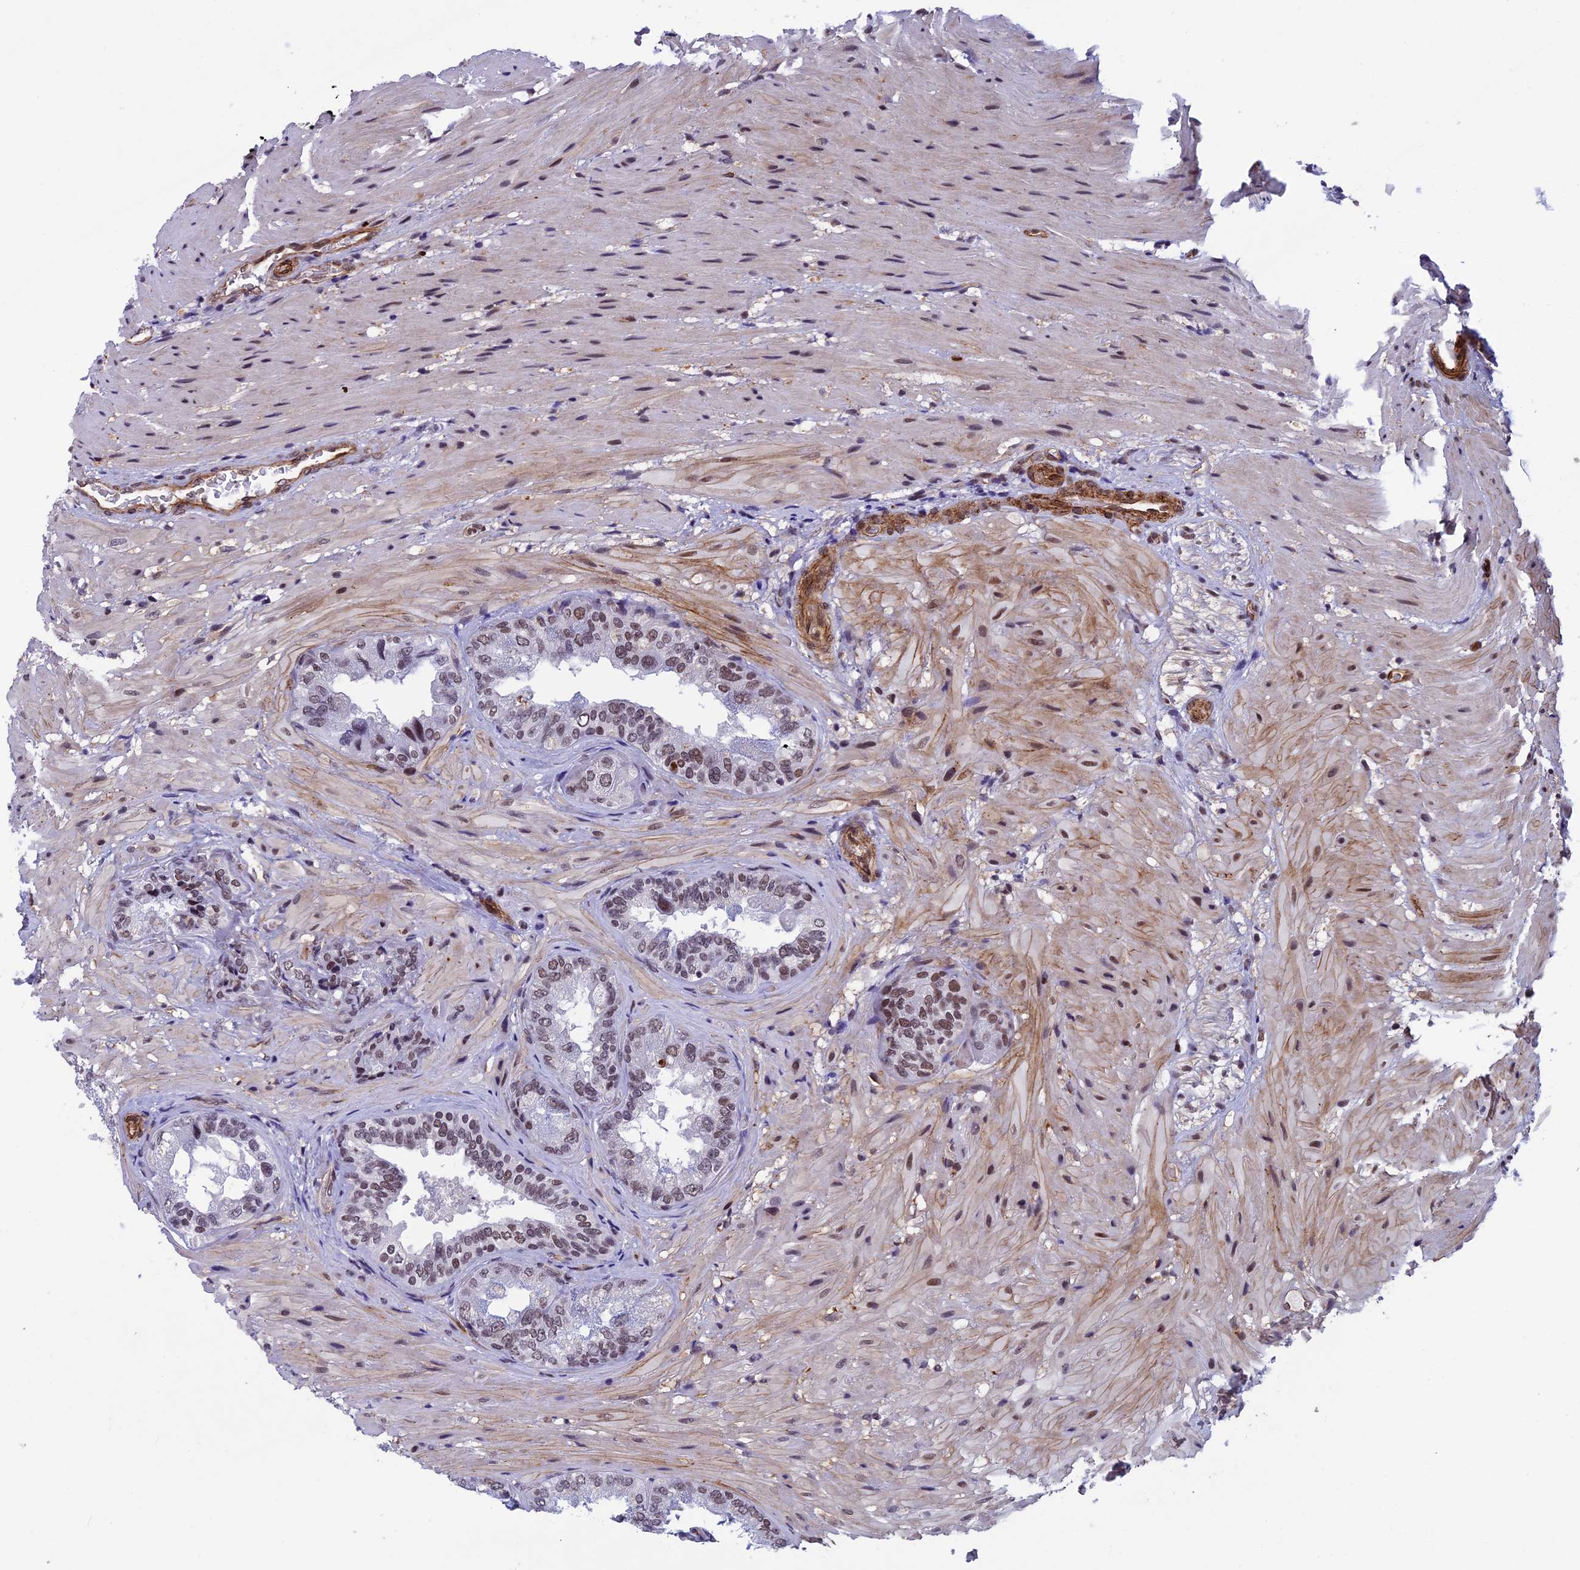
{"staining": {"intensity": "moderate", "quantity": ">75%", "location": "nuclear"}, "tissue": "seminal vesicle", "cell_type": "Glandular cells", "image_type": "normal", "snomed": [{"axis": "morphology", "description": "Normal tissue, NOS"}, {"axis": "topography", "description": "Seminal veicle"}, {"axis": "topography", "description": "Peripheral nerve tissue"}], "caption": "Brown immunohistochemical staining in unremarkable seminal vesicle demonstrates moderate nuclear staining in about >75% of glandular cells. Using DAB (3,3'-diaminobenzidine) (brown) and hematoxylin (blue) stains, captured at high magnification using brightfield microscopy.", "gene": "NIPBL", "patient": {"sex": "male", "age": 63}}